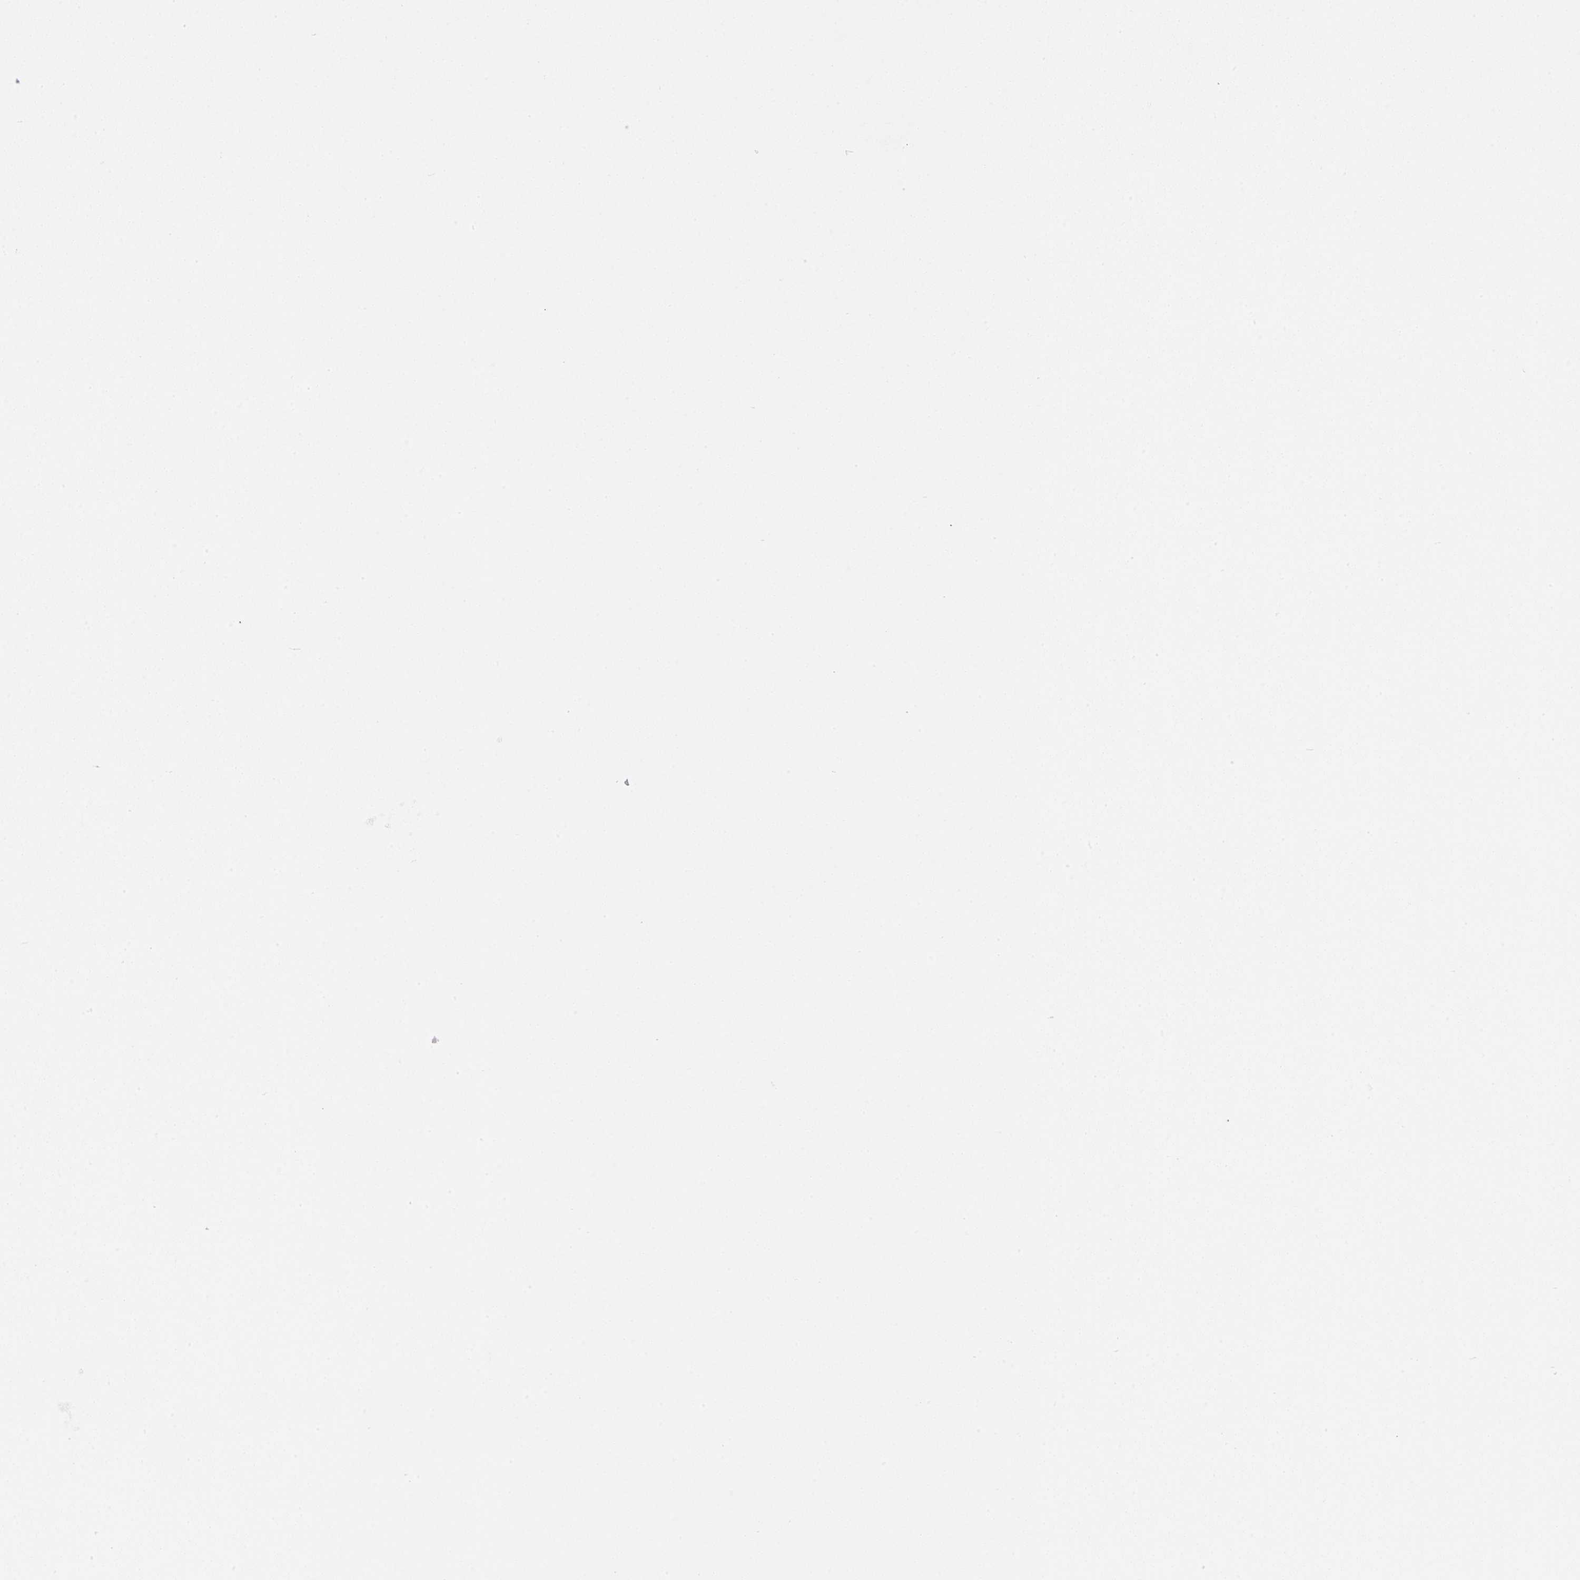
{"staining": {"intensity": "moderate", "quantity": ">75%", "location": "cytoplasmic/membranous"}, "tissue": "parathyroid gland", "cell_type": "Glandular cells", "image_type": "normal", "snomed": [{"axis": "morphology", "description": "Normal tissue, NOS"}, {"axis": "topography", "description": "Parathyroid gland"}], "caption": "This photomicrograph shows normal parathyroid gland stained with immunohistochemistry to label a protein in brown. The cytoplasmic/membranous of glandular cells show moderate positivity for the protein. Nuclei are counter-stained blue.", "gene": "RCAN2", "patient": {"sex": "female", "age": 71}}